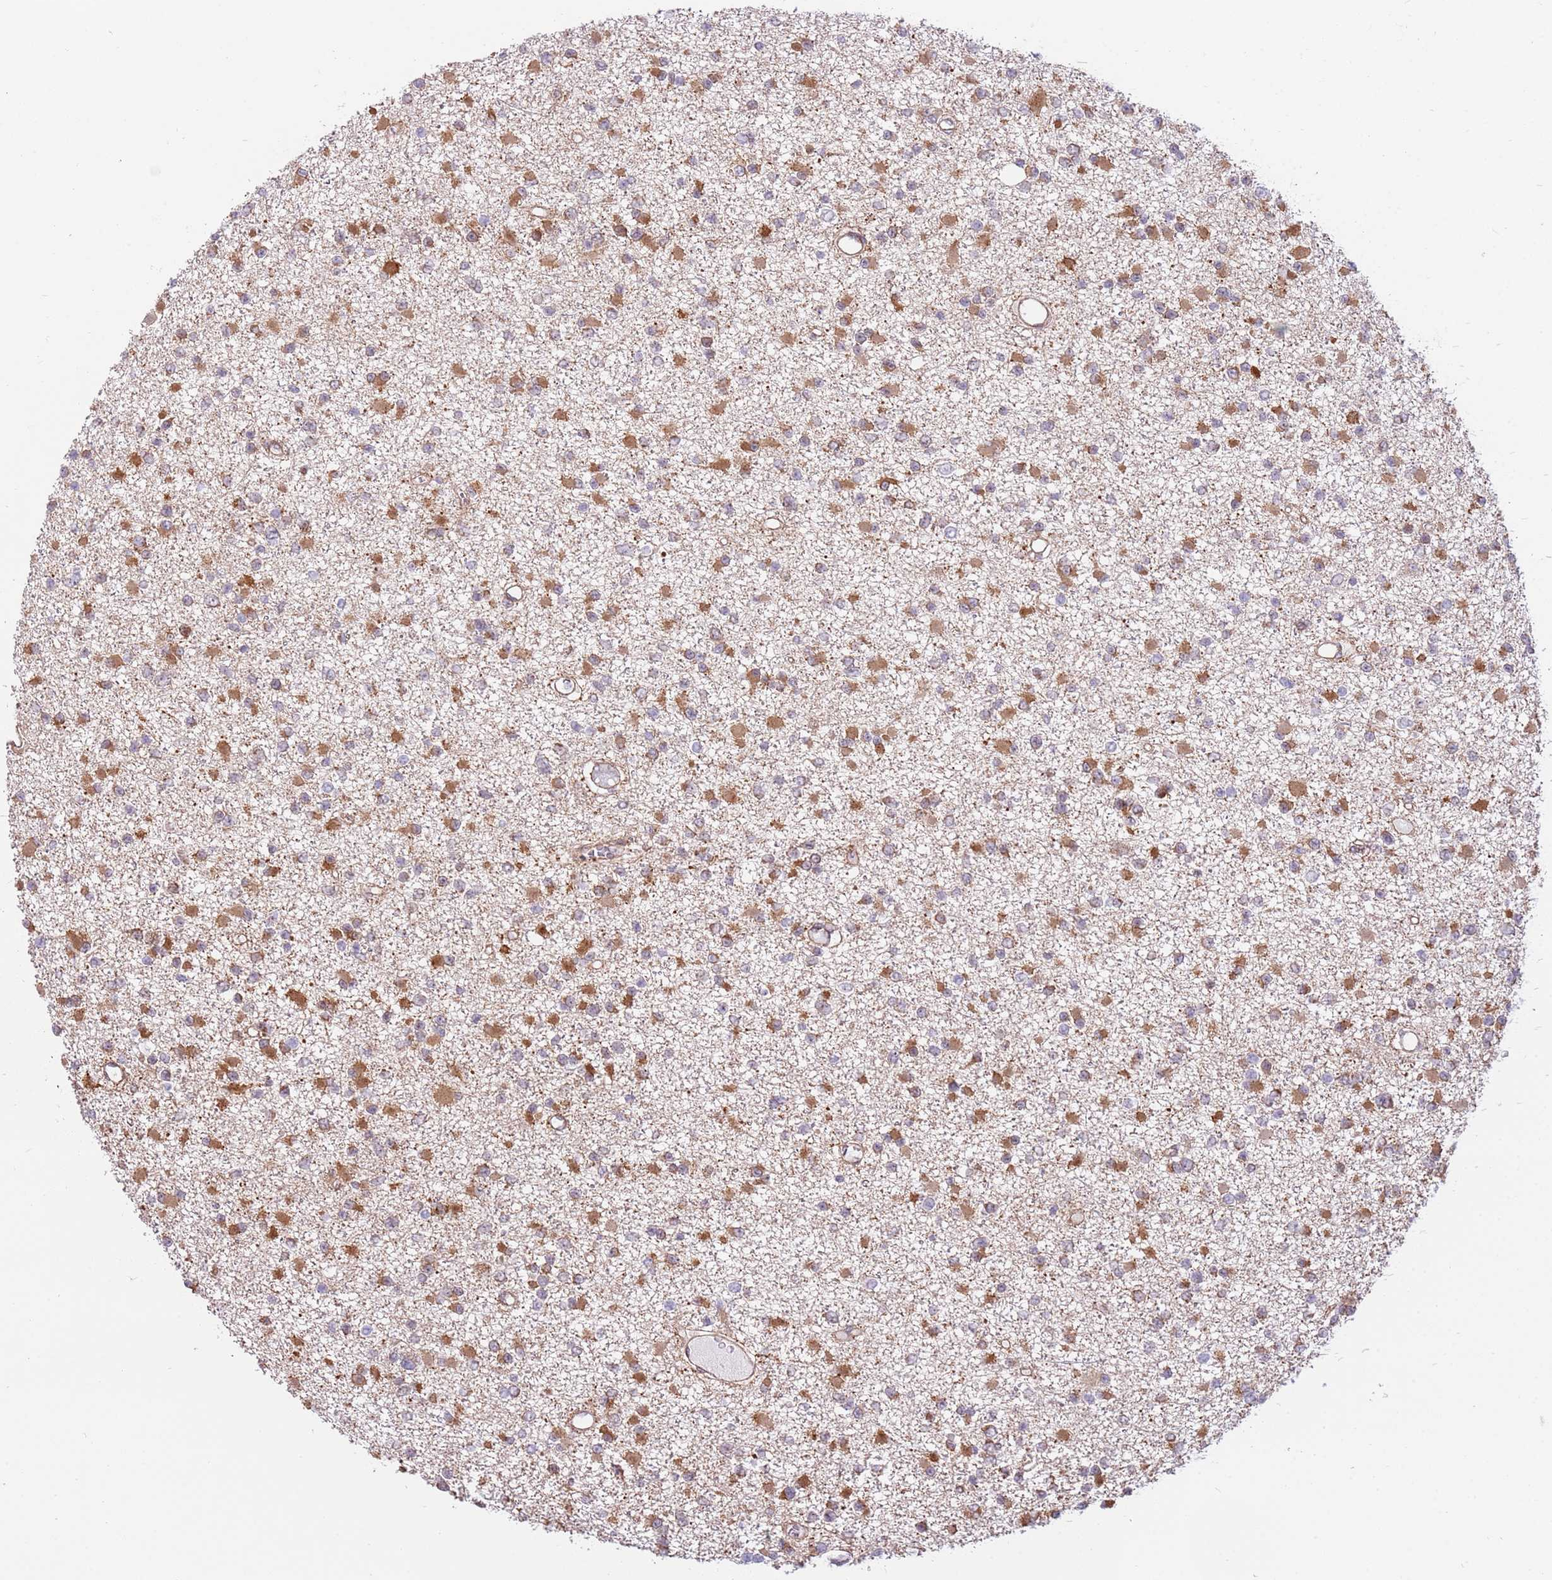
{"staining": {"intensity": "moderate", "quantity": ">75%", "location": "cytoplasmic/membranous"}, "tissue": "glioma", "cell_type": "Tumor cells", "image_type": "cancer", "snomed": [{"axis": "morphology", "description": "Glioma, malignant, Low grade"}, {"axis": "topography", "description": "Brain"}], "caption": "IHC (DAB) staining of low-grade glioma (malignant) shows moderate cytoplasmic/membranous protein staining in about >75% of tumor cells.", "gene": "DCAF4", "patient": {"sex": "female", "age": 22}}